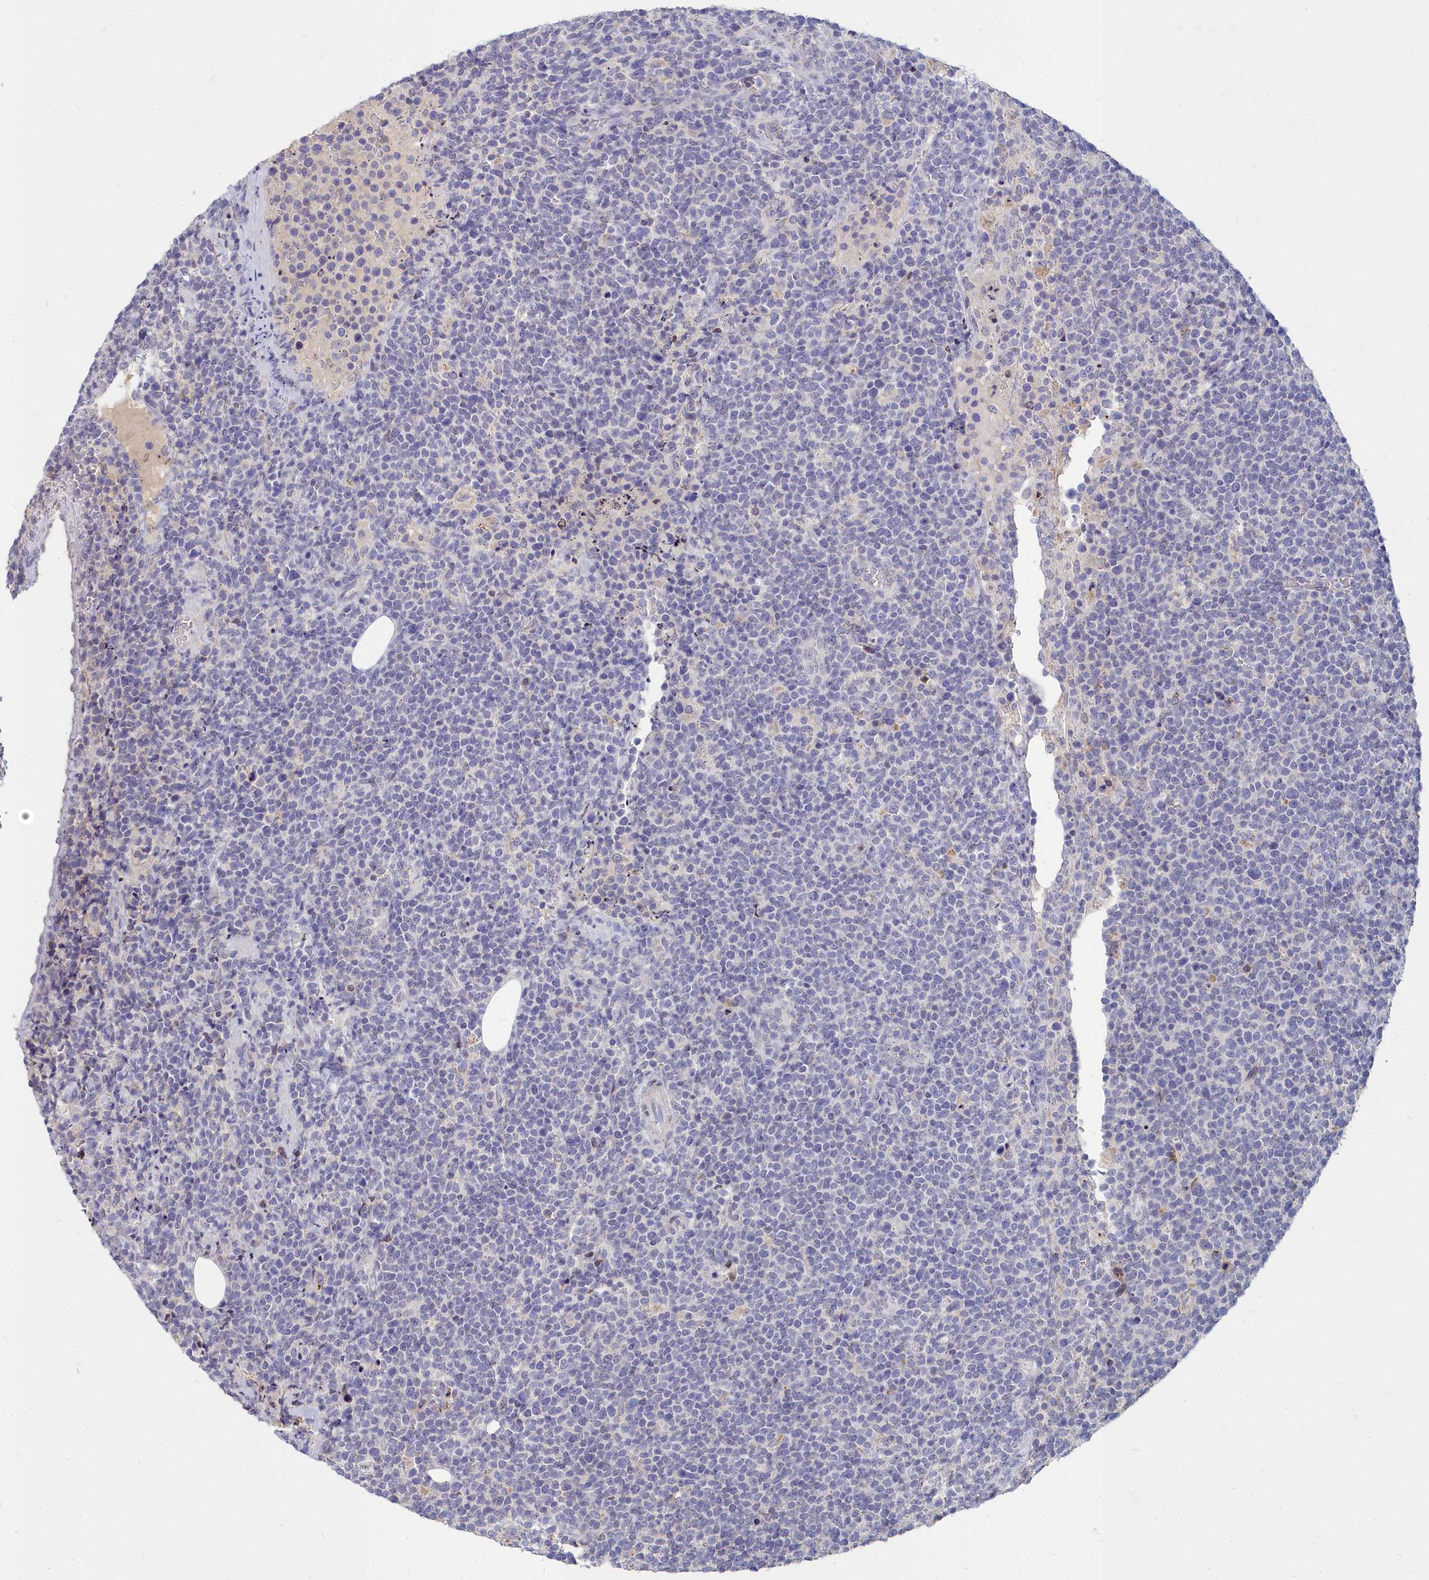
{"staining": {"intensity": "negative", "quantity": "none", "location": "none"}, "tissue": "lymphoma", "cell_type": "Tumor cells", "image_type": "cancer", "snomed": [{"axis": "morphology", "description": "Malignant lymphoma, non-Hodgkin's type, High grade"}, {"axis": "topography", "description": "Lymph node"}], "caption": "High magnification brightfield microscopy of high-grade malignant lymphoma, non-Hodgkin's type stained with DAB (brown) and counterstained with hematoxylin (blue): tumor cells show no significant staining. (Brightfield microscopy of DAB IHC at high magnification).", "gene": "NOXA1", "patient": {"sex": "male", "age": 61}}